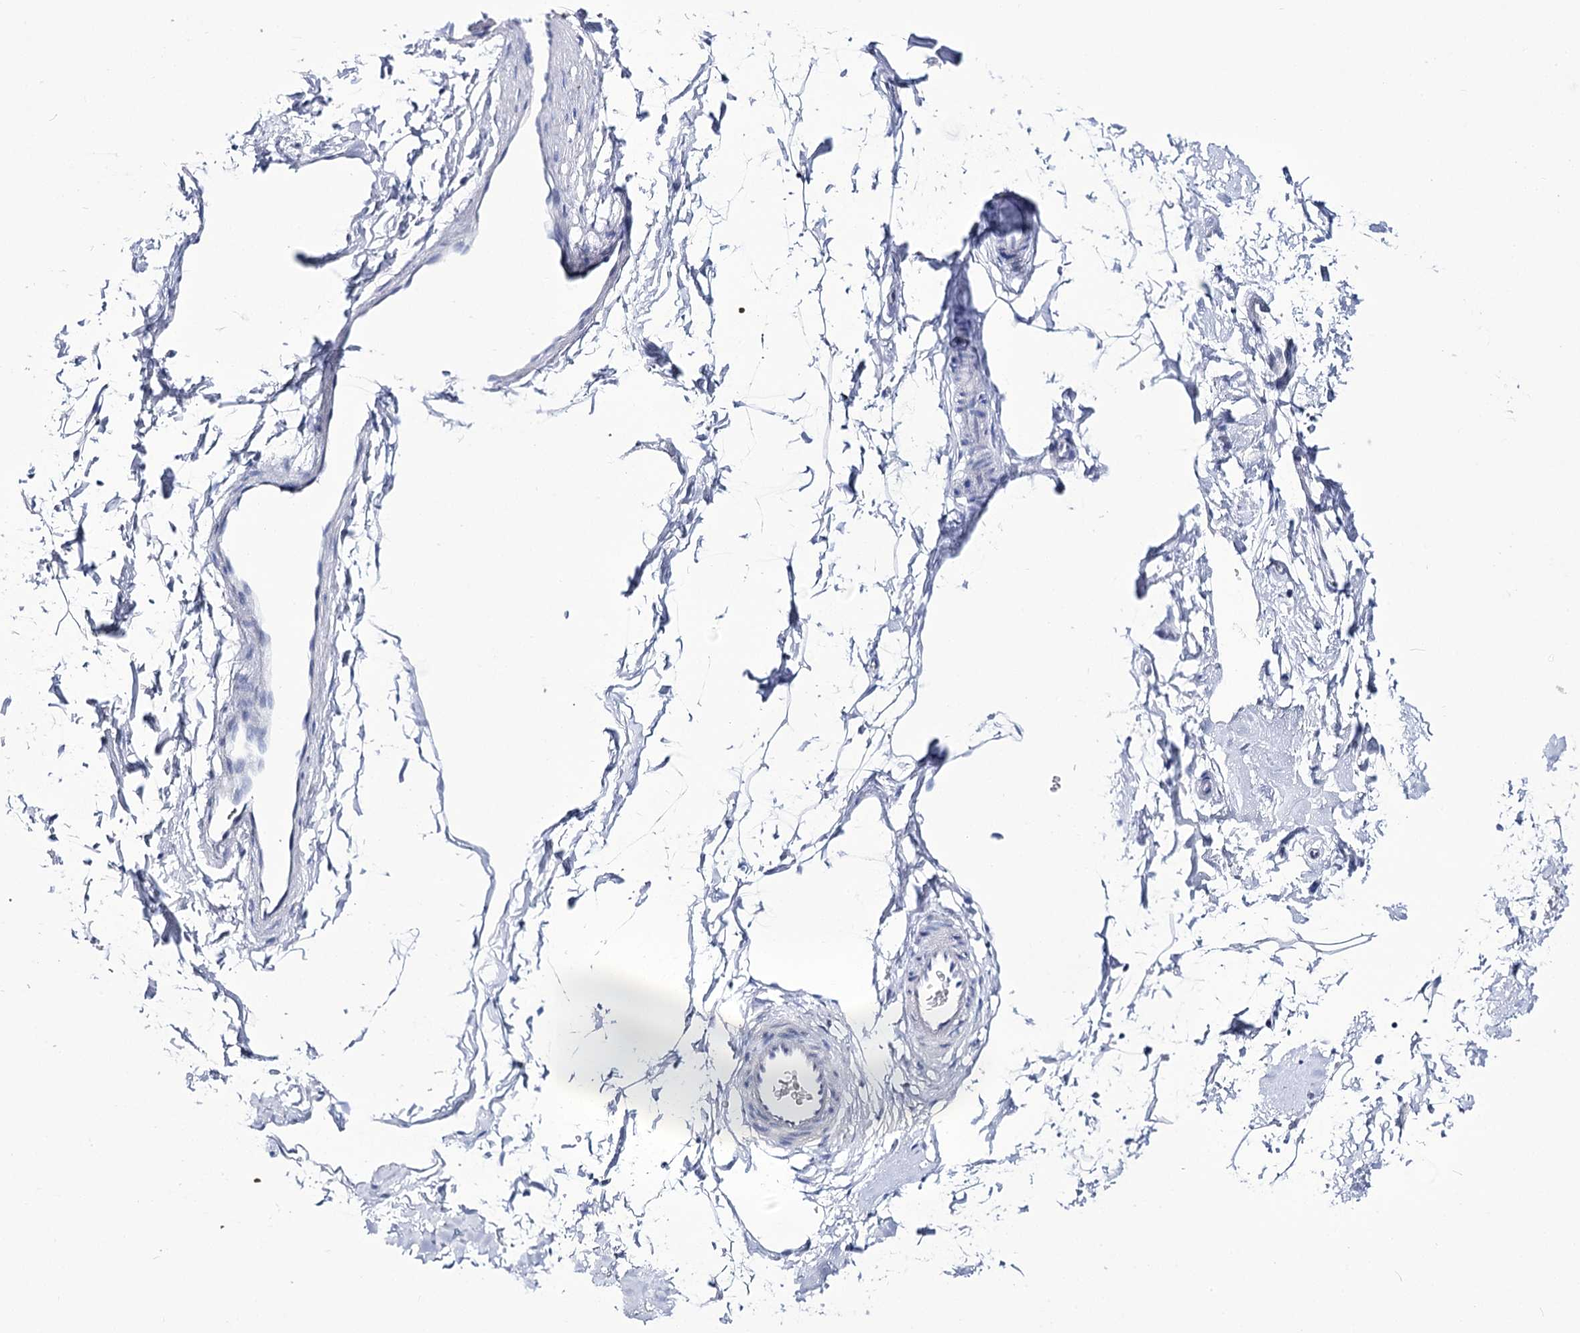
{"staining": {"intensity": "negative", "quantity": "none", "location": "none"}, "tissue": "adipose tissue", "cell_type": "Adipocytes", "image_type": "normal", "snomed": [{"axis": "morphology", "description": "Normal tissue, NOS"}, {"axis": "topography", "description": "Breast"}], "caption": "This is an immunohistochemistry (IHC) micrograph of normal adipose tissue. There is no positivity in adipocytes.", "gene": "UBA6", "patient": {"sex": "female", "age": 23}}